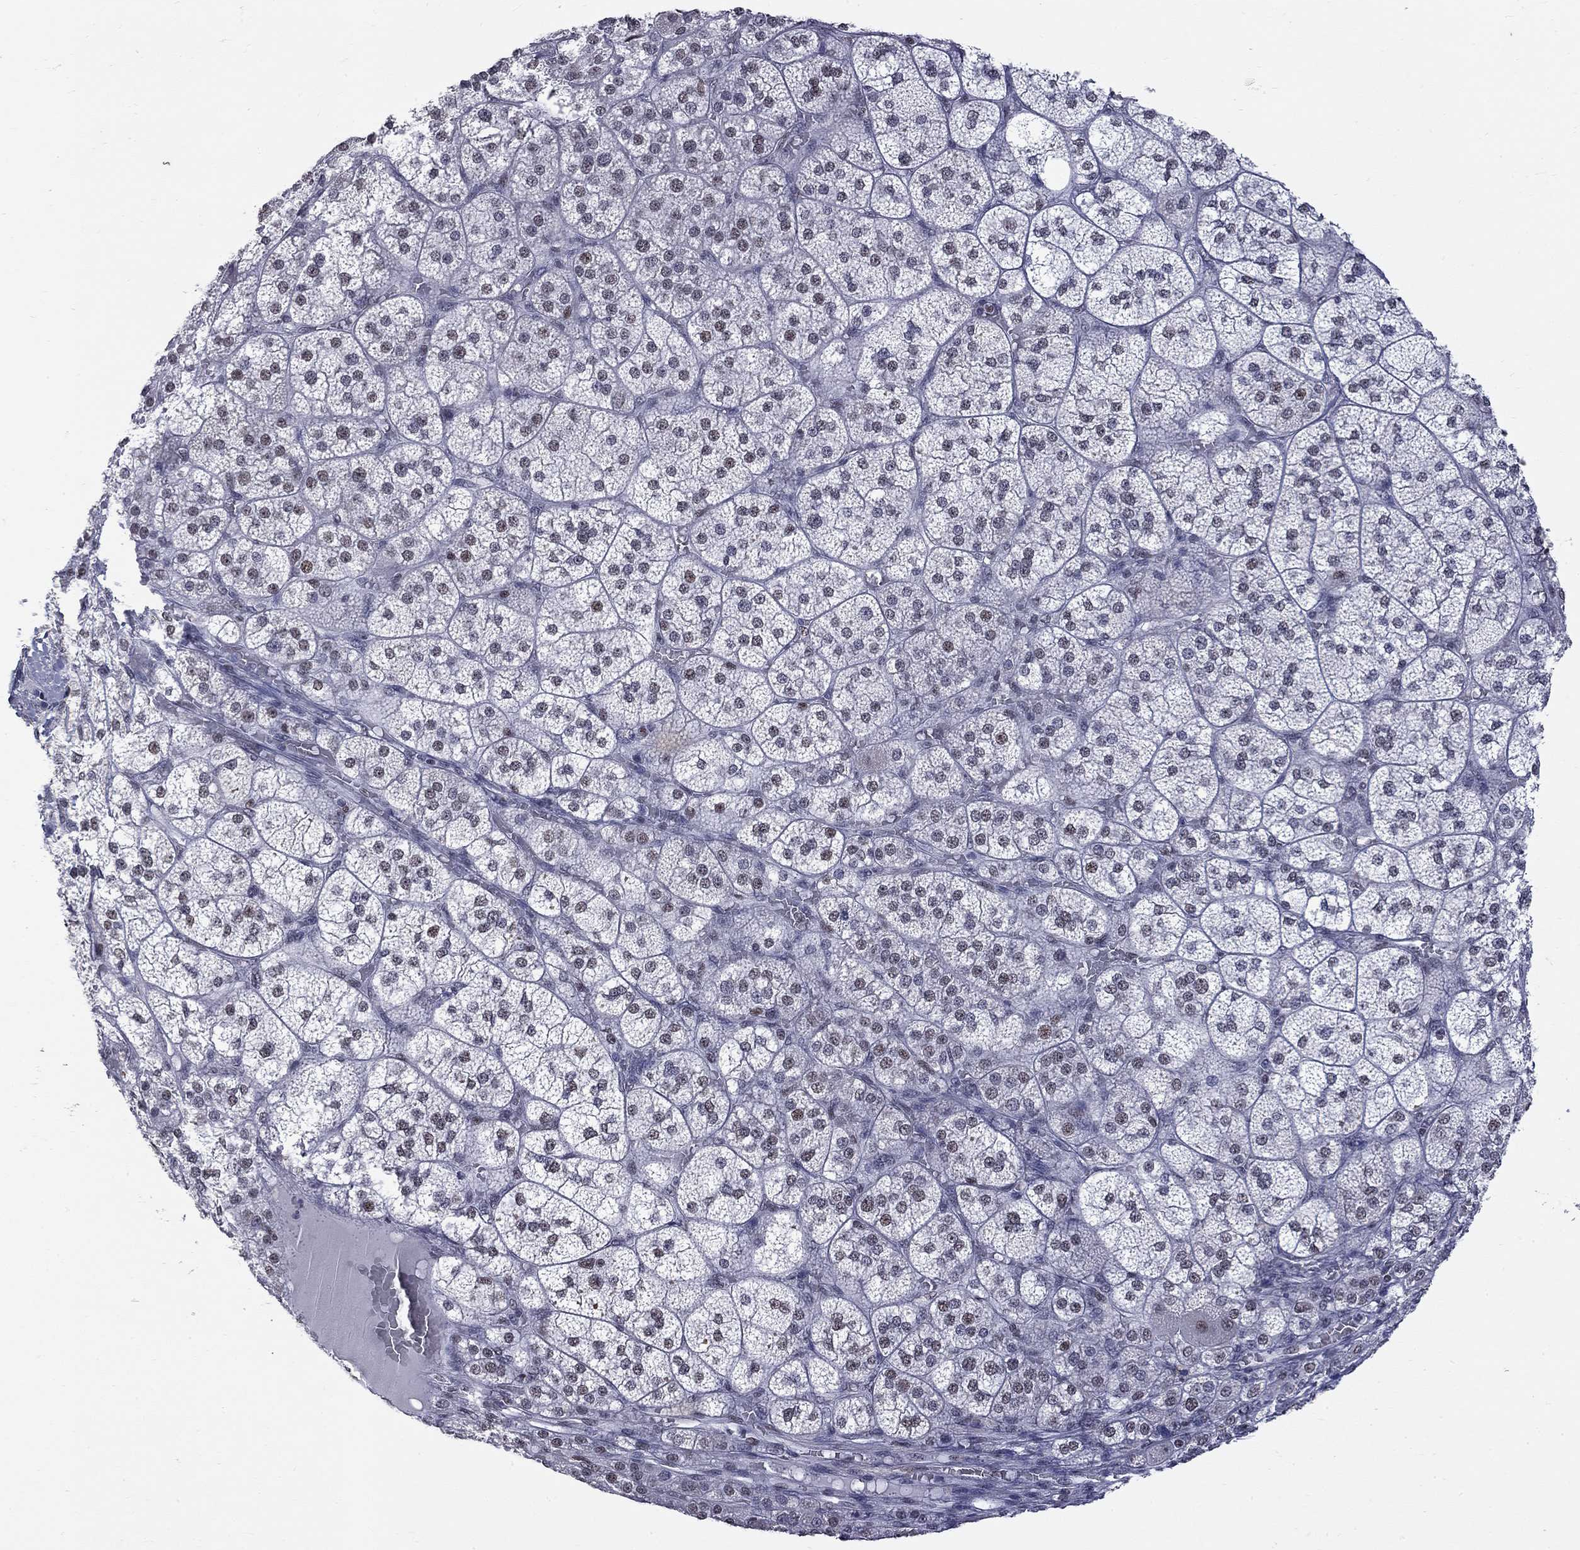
{"staining": {"intensity": "moderate", "quantity": "<25%", "location": "nuclear"}, "tissue": "adrenal gland", "cell_type": "Glandular cells", "image_type": "normal", "snomed": [{"axis": "morphology", "description": "Normal tissue, NOS"}, {"axis": "topography", "description": "Adrenal gland"}], "caption": "About <25% of glandular cells in normal adrenal gland demonstrate moderate nuclear protein positivity as visualized by brown immunohistochemical staining.", "gene": "ZNF154", "patient": {"sex": "female", "age": 60}}